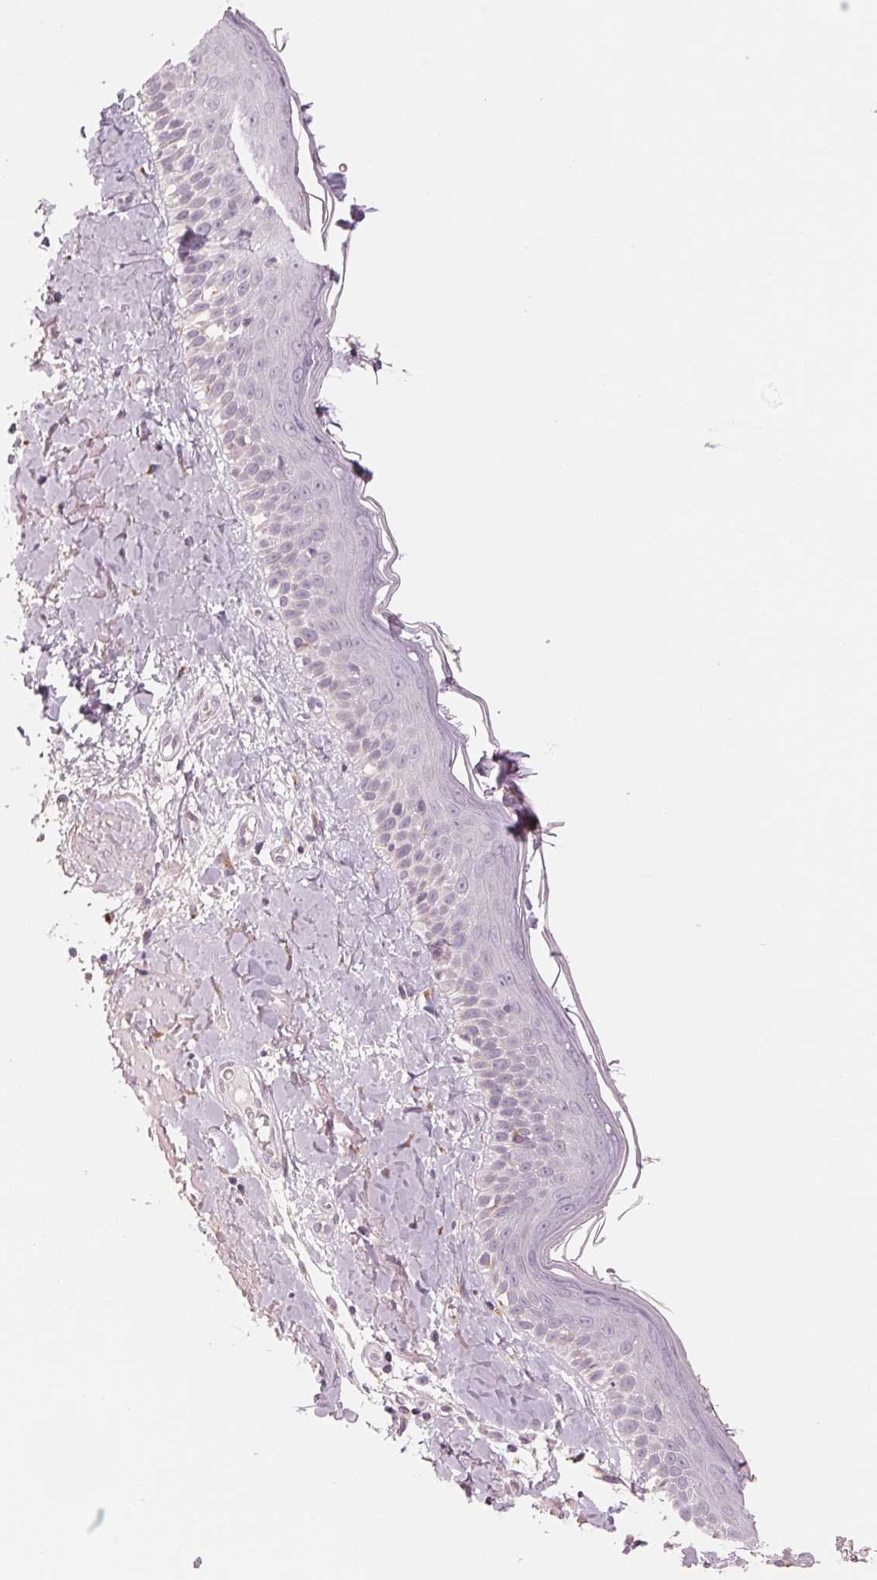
{"staining": {"intensity": "negative", "quantity": "none", "location": "none"}, "tissue": "skin", "cell_type": "Fibroblasts", "image_type": "normal", "snomed": [{"axis": "morphology", "description": "Normal tissue, NOS"}, {"axis": "topography", "description": "Skin"}], "caption": "This photomicrograph is of unremarkable skin stained with immunohistochemistry to label a protein in brown with the nuclei are counter-stained blue. There is no staining in fibroblasts.", "gene": "IL9R", "patient": {"sex": "male", "age": 73}}